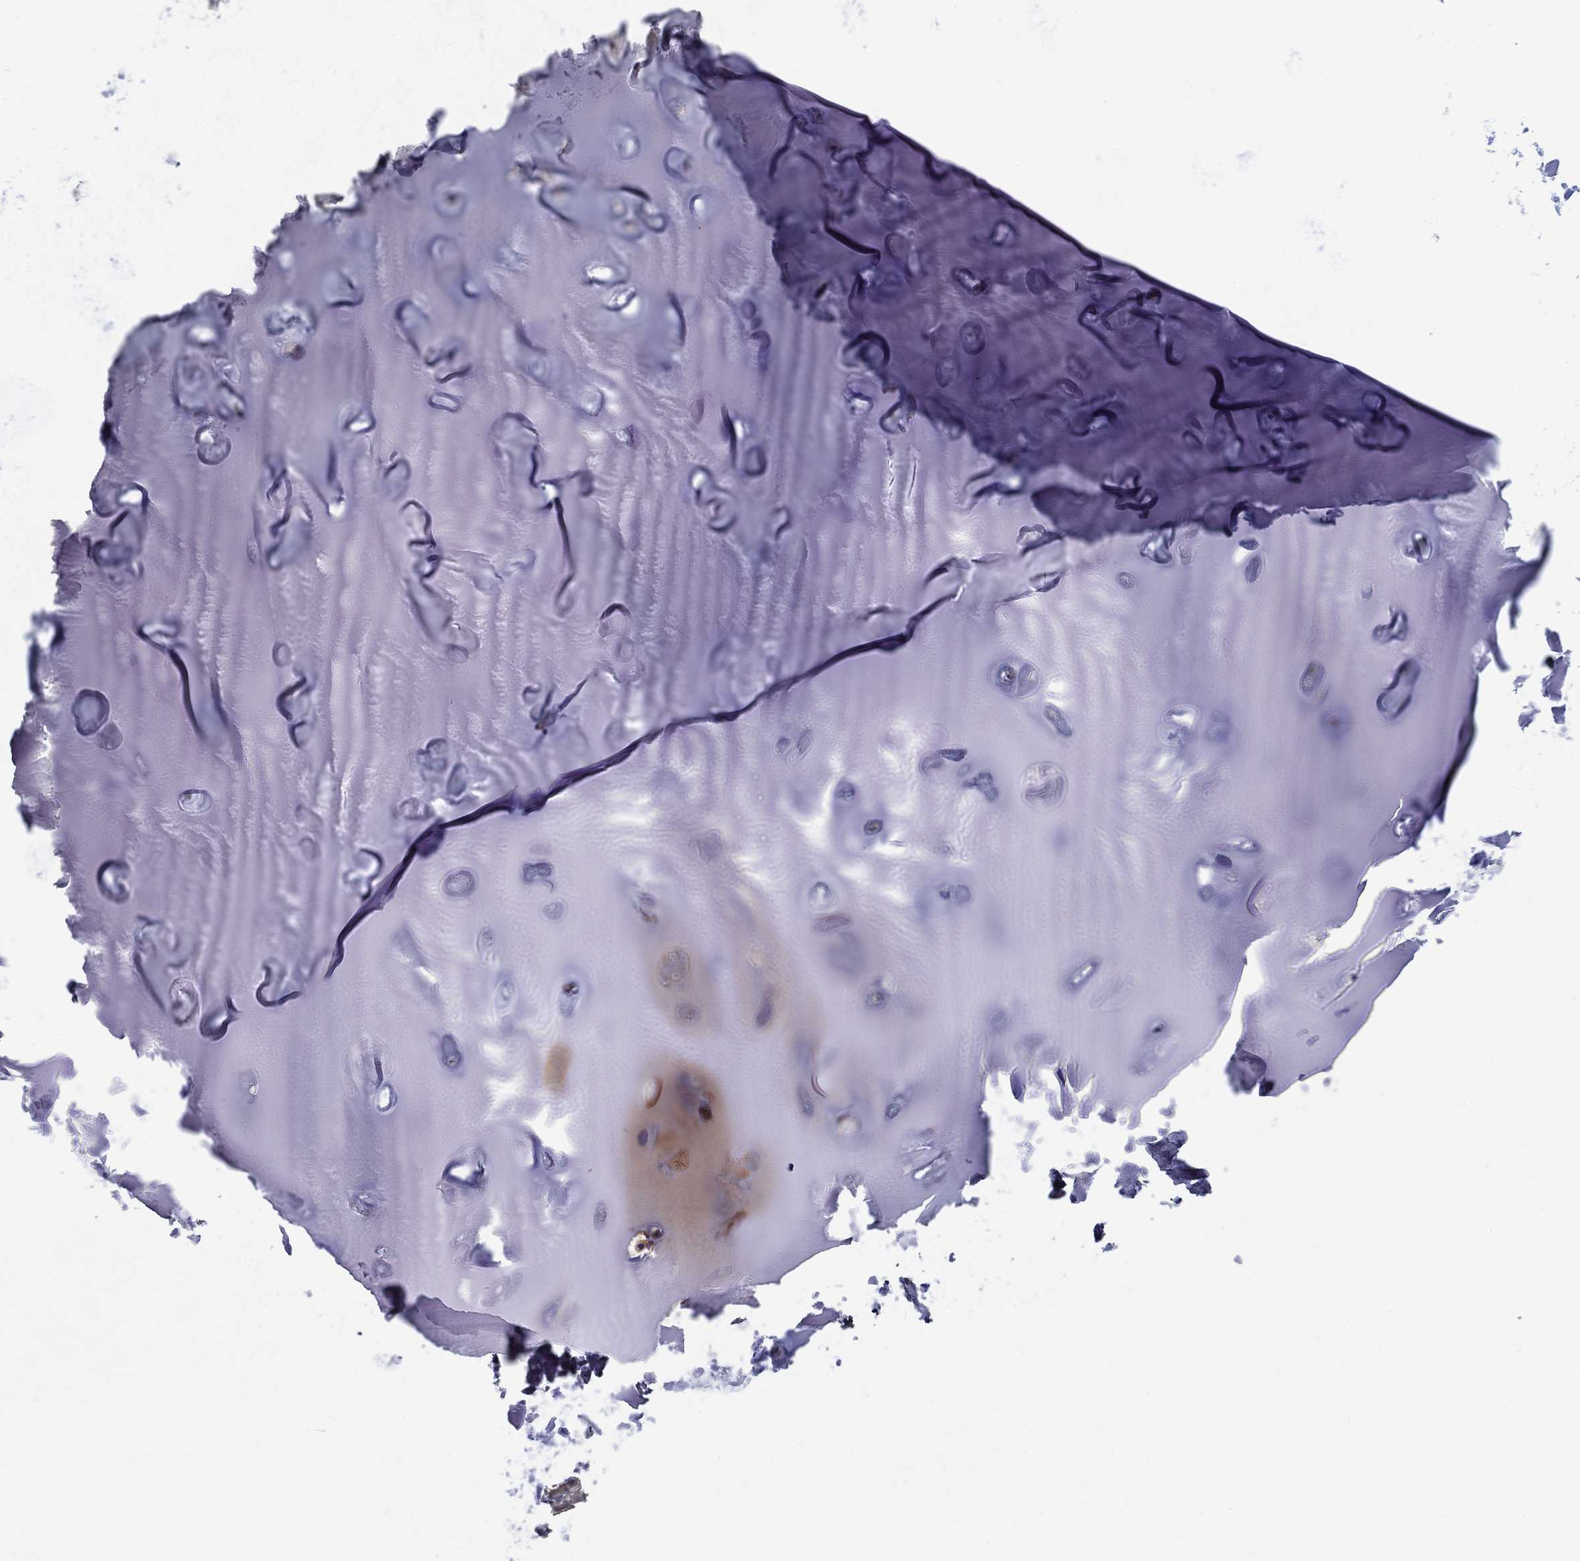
{"staining": {"intensity": "negative", "quantity": "none", "location": "none"}, "tissue": "adipose tissue", "cell_type": "Adipocytes", "image_type": "normal", "snomed": [{"axis": "morphology", "description": "Normal tissue, NOS"}, {"axis": "topography", "description": "Cartilage tissue"}], "caption": "A high-resolution histopathology image shows immunohistochemistry staining of normal adipose tissue, which shows no significant expression in adipocytes. (DAB (3,3'-diaminobenzidine) IHC, high magnification).", "gene": "SYNC", "patient": {"sex": "male", "age": 81}}